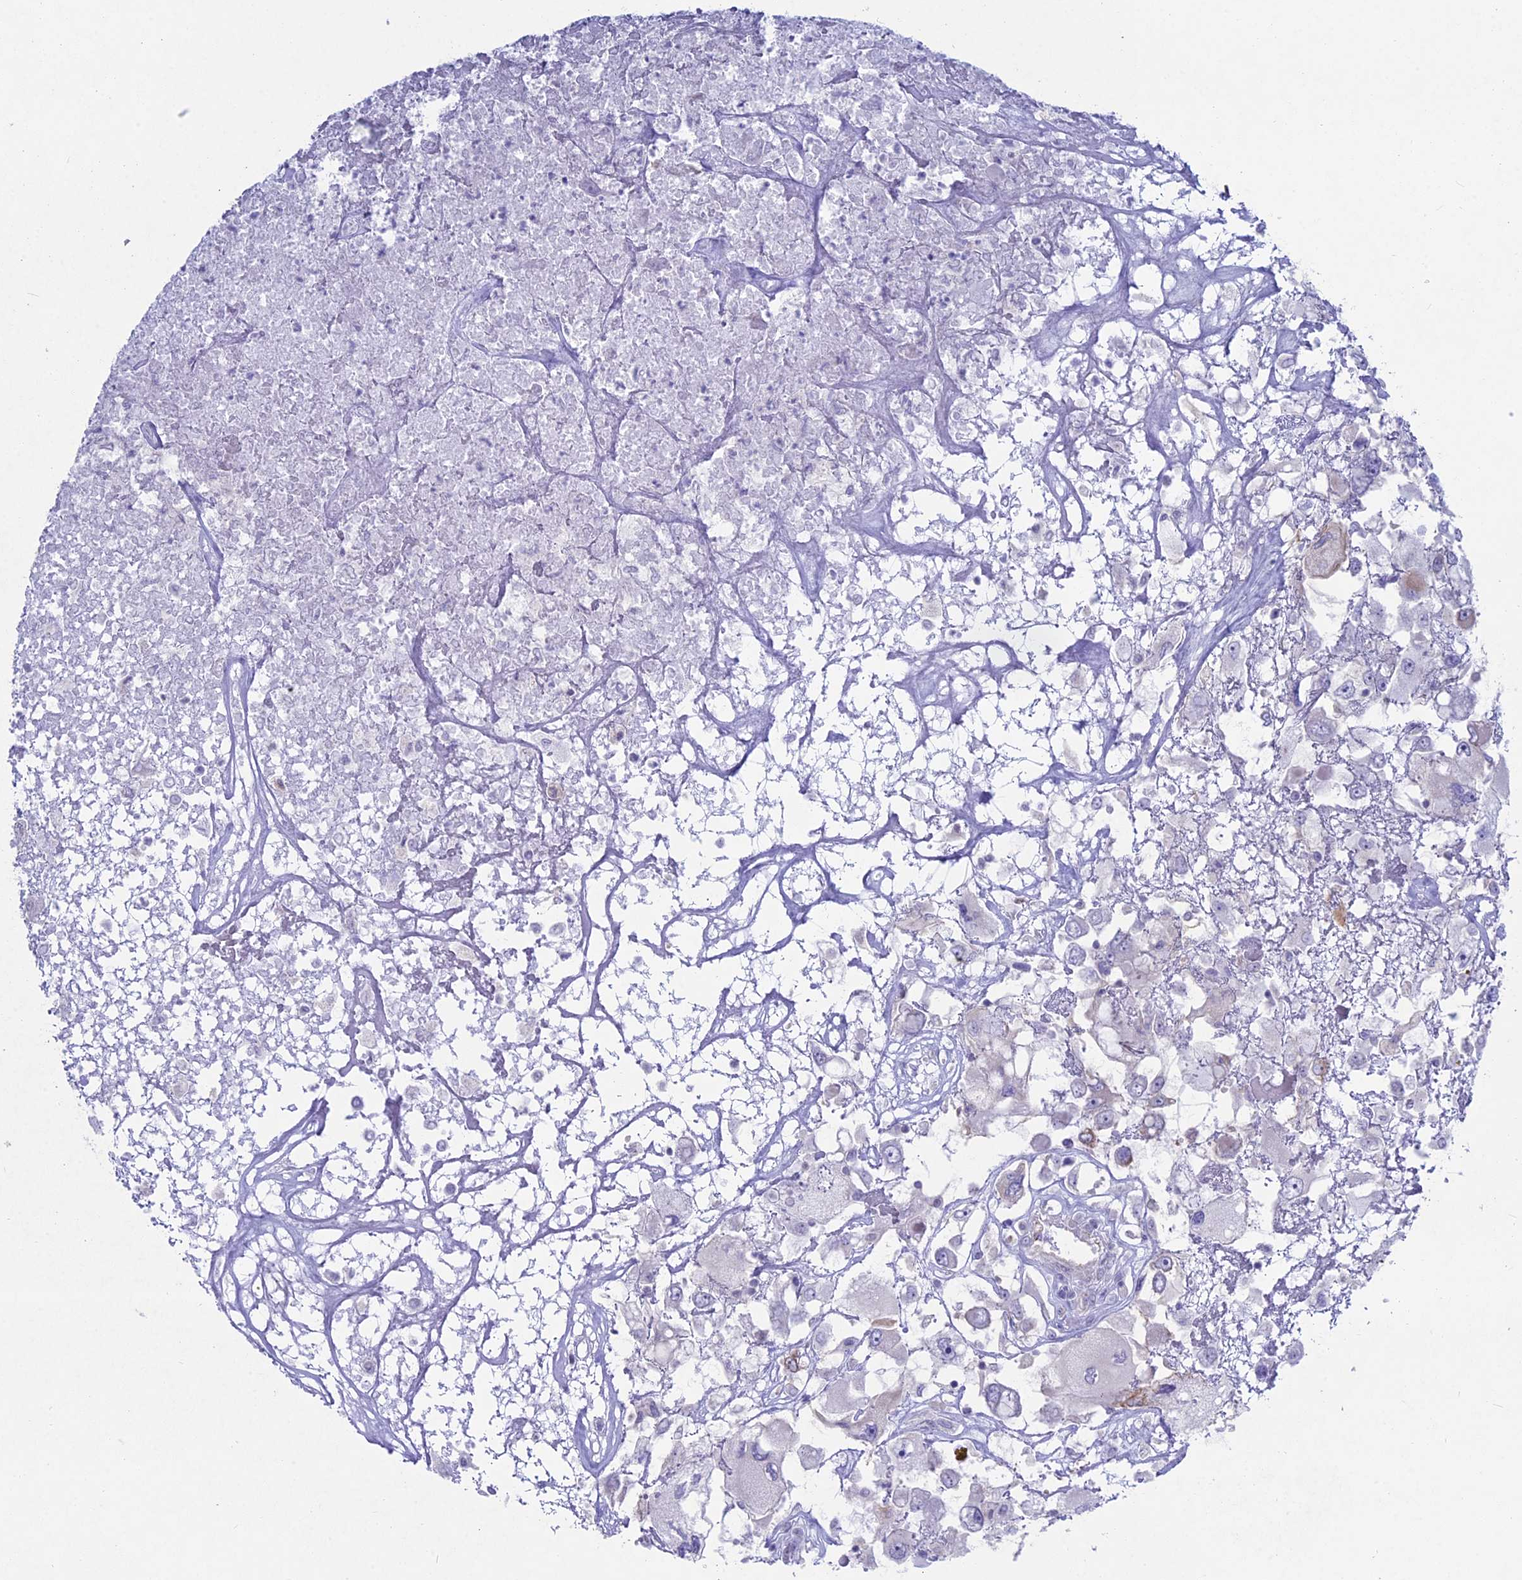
{"staining": {"intensity": "negative", "quantity": "none", "location": "none"}, "tissue": "renal cancer", "cell_type": "Tumor cells", "image_type": "cancer", "snomed": [{"axis": "morphology", "description": "Adenocarcinoma, NOS"}, {"axis": "topography", "description": "Kidney"}], "caption": "Micrograph shows no protein staining in tumor cells of renal cancer tissue.", "gene": "MYO5B", "patient": {"sex": "female", "age": 52}}